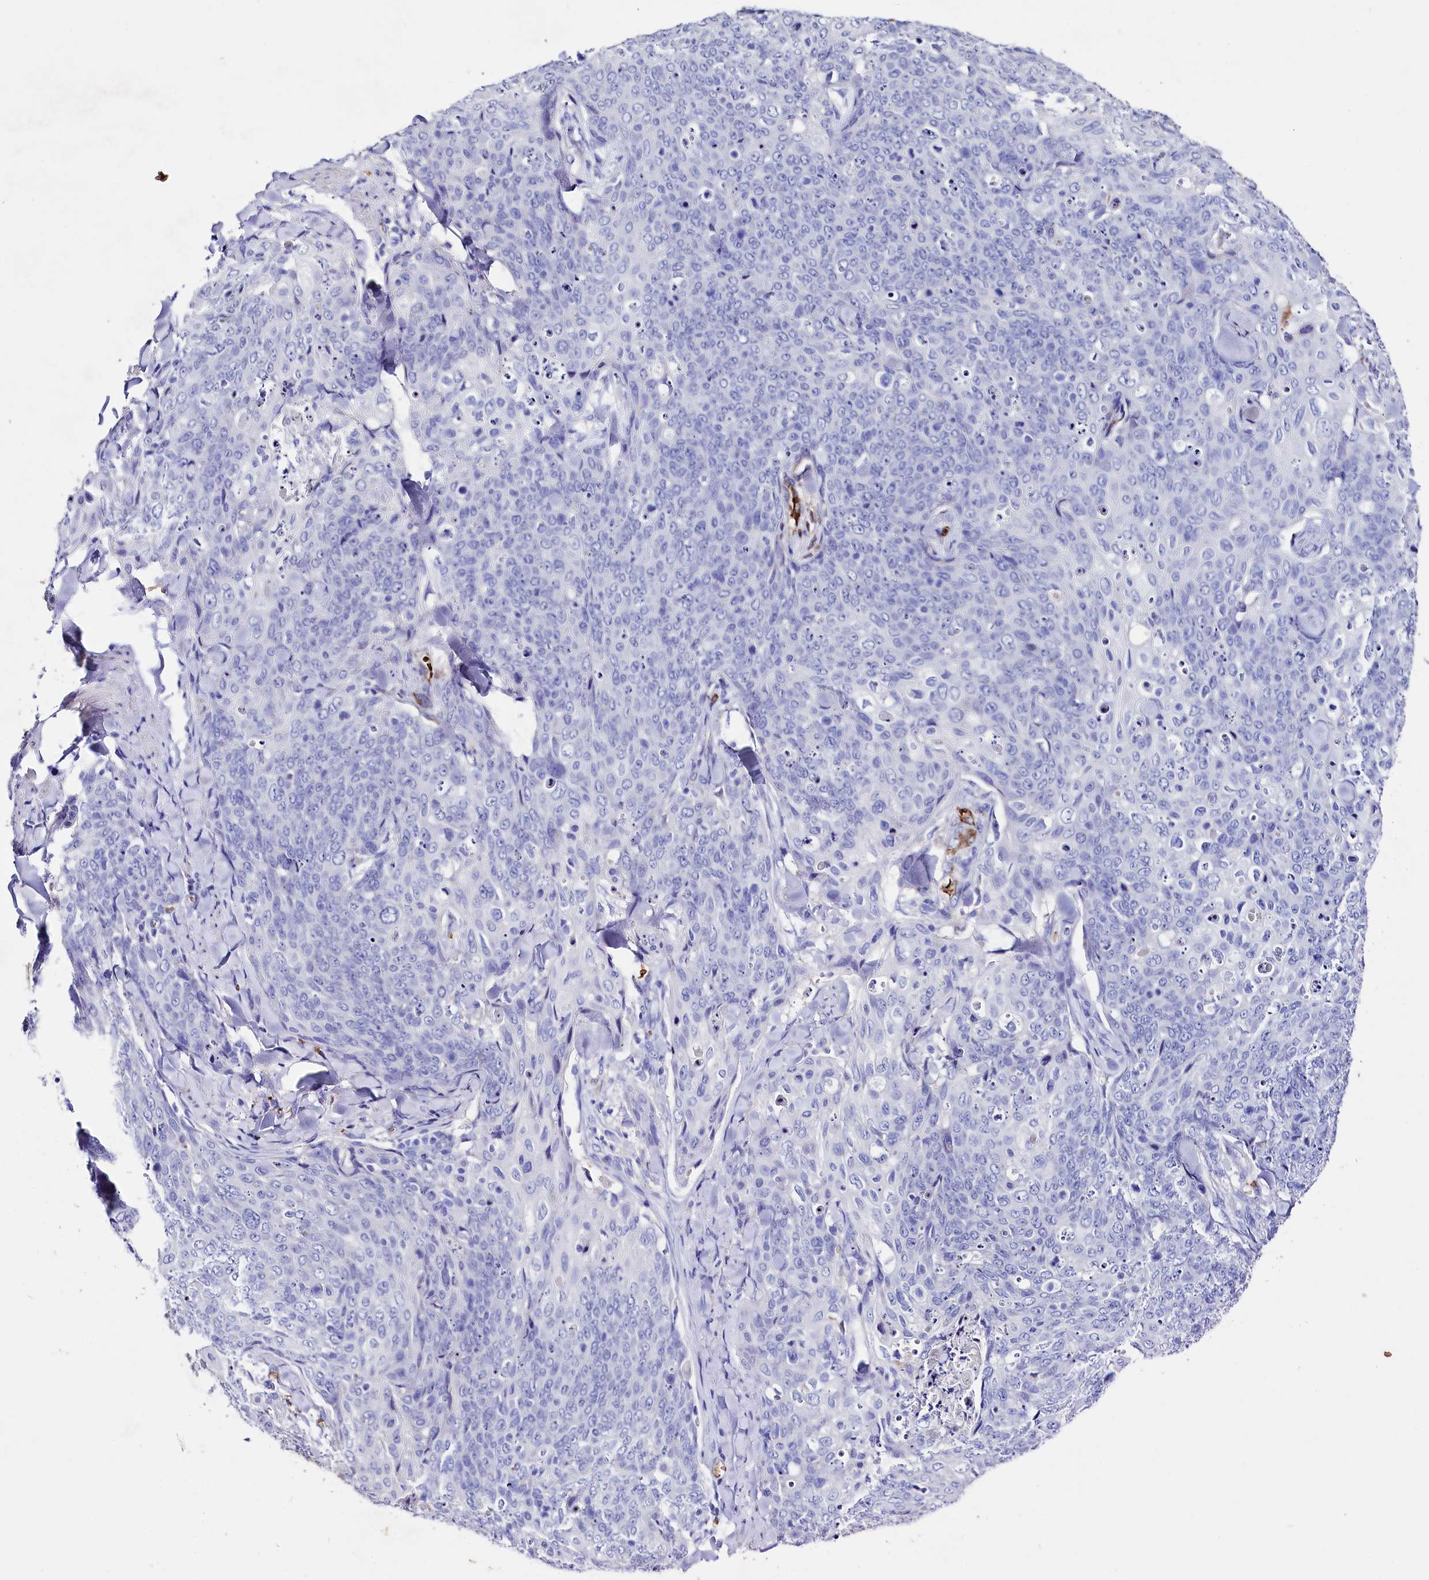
{"staining": {"intensity": "negative", "quantity": "none", "location": "none"}, "tissue": "skin cancer", "cell_type": "Tumor cells", "image_type": "cancer", "snomed": [{"axis": "morphology", "description": "Squamous cell carcinoma, NOS"}, {"axis": "topography", "description": "Skin"}, {"axis": "topography", "description": "Vulva"}], "caption": "The image displays no significant positivity in tumor cells of skin cancer (squamous cell carcinoma).", "gene": "RPUSD3", "patient": {"sex": "female", "age": 85}}